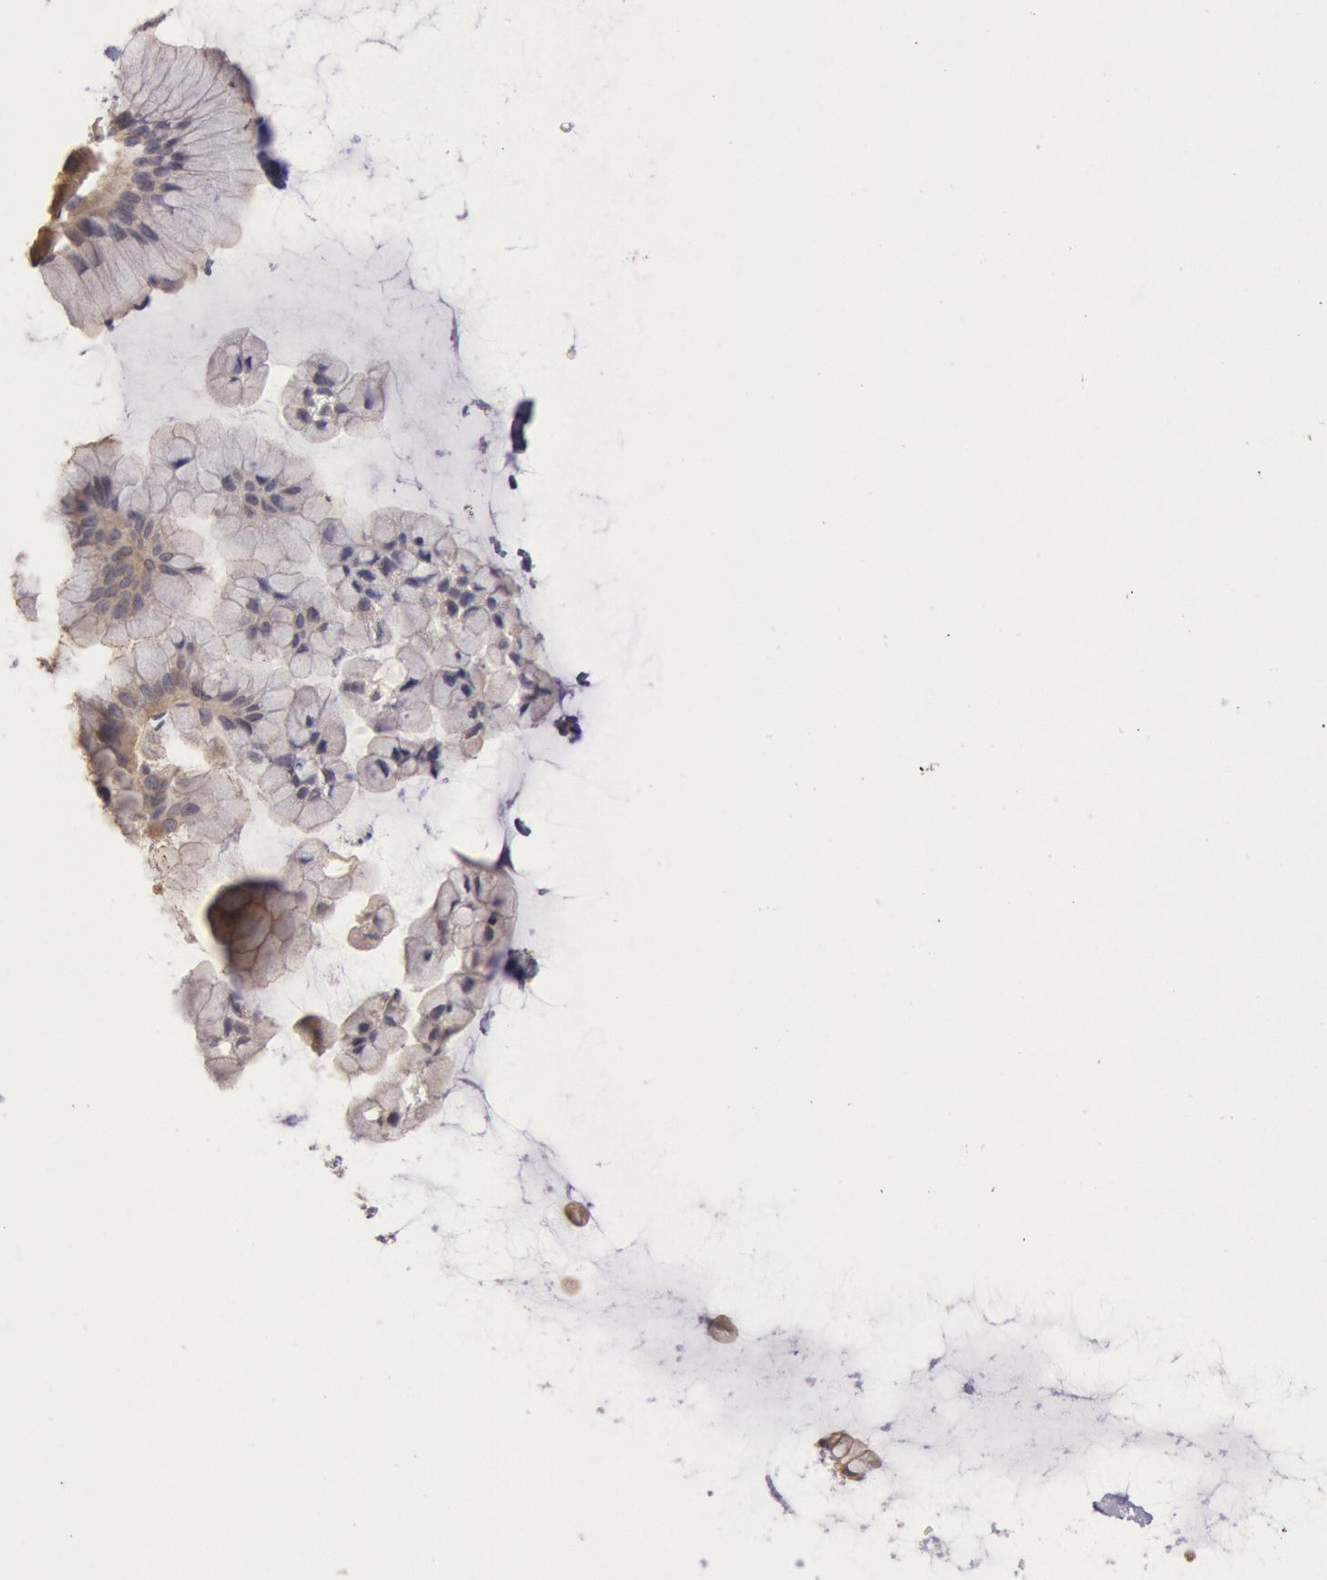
{"staining": {"intensity": "weak", "quantity": ">75%", "location": "cytoplasmic/membranous"}, "tissue": "ovarian cancer", "cell_type": "Tumor cells", "image_type": "cancer", "snomed": [{"axis": "morphology", "description": "Cystadenocarcinoma, mucinous, NOS"}, {"axis": "topography", "description": "Ovary"}], "caption": "About >75% of tumor cells in ovarian mucinous cystadenocarcinoma display weak cytoplasmic/membranous protein staining as visualized by brown immunohistochemical staining.", "gene": "NMT2", "patient": {"sex": "female", "age": 41}}